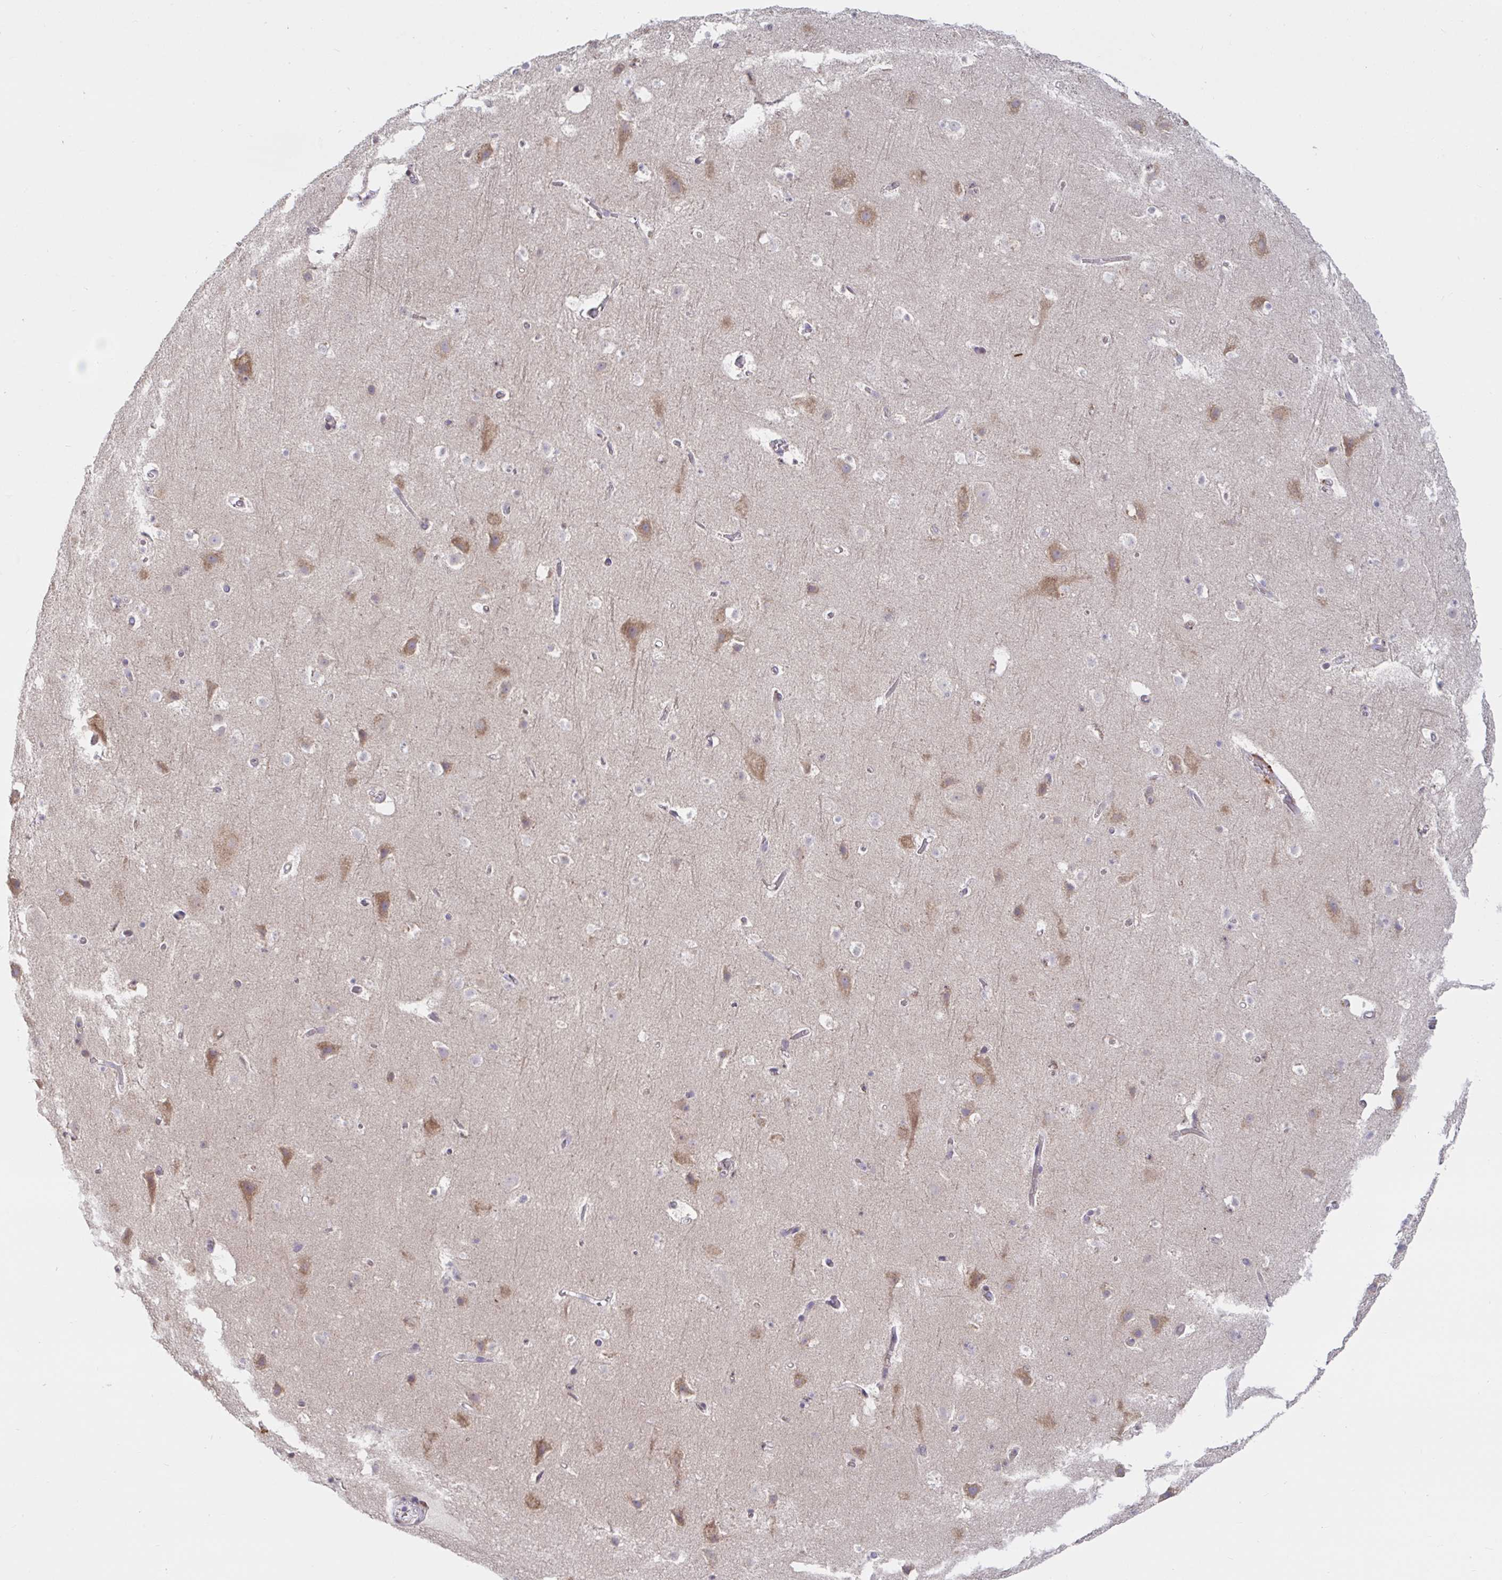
{"staining": {"intensity": "weak", "quantity": "<25%", "location": "cytoplasmic/membranous"}, "tissue": "cerebral cortex", "cell_type": "Endothelial cells", "image_type": "normal", "snomed": [{"axis": "morphology", "description": "Normal tissue, NOS"}, {"axis": "topography", "description": "Cerebral cortex"}], "caption": "Immunohistochemical staining of normal human cerebral cortex displays no significant staining in endothelial cells. (Immunohistochemistry (ihc), brightfield microscopy, high magnification).", "gene": "LARP1", "patient": {"sex": "female", "age": 42}}